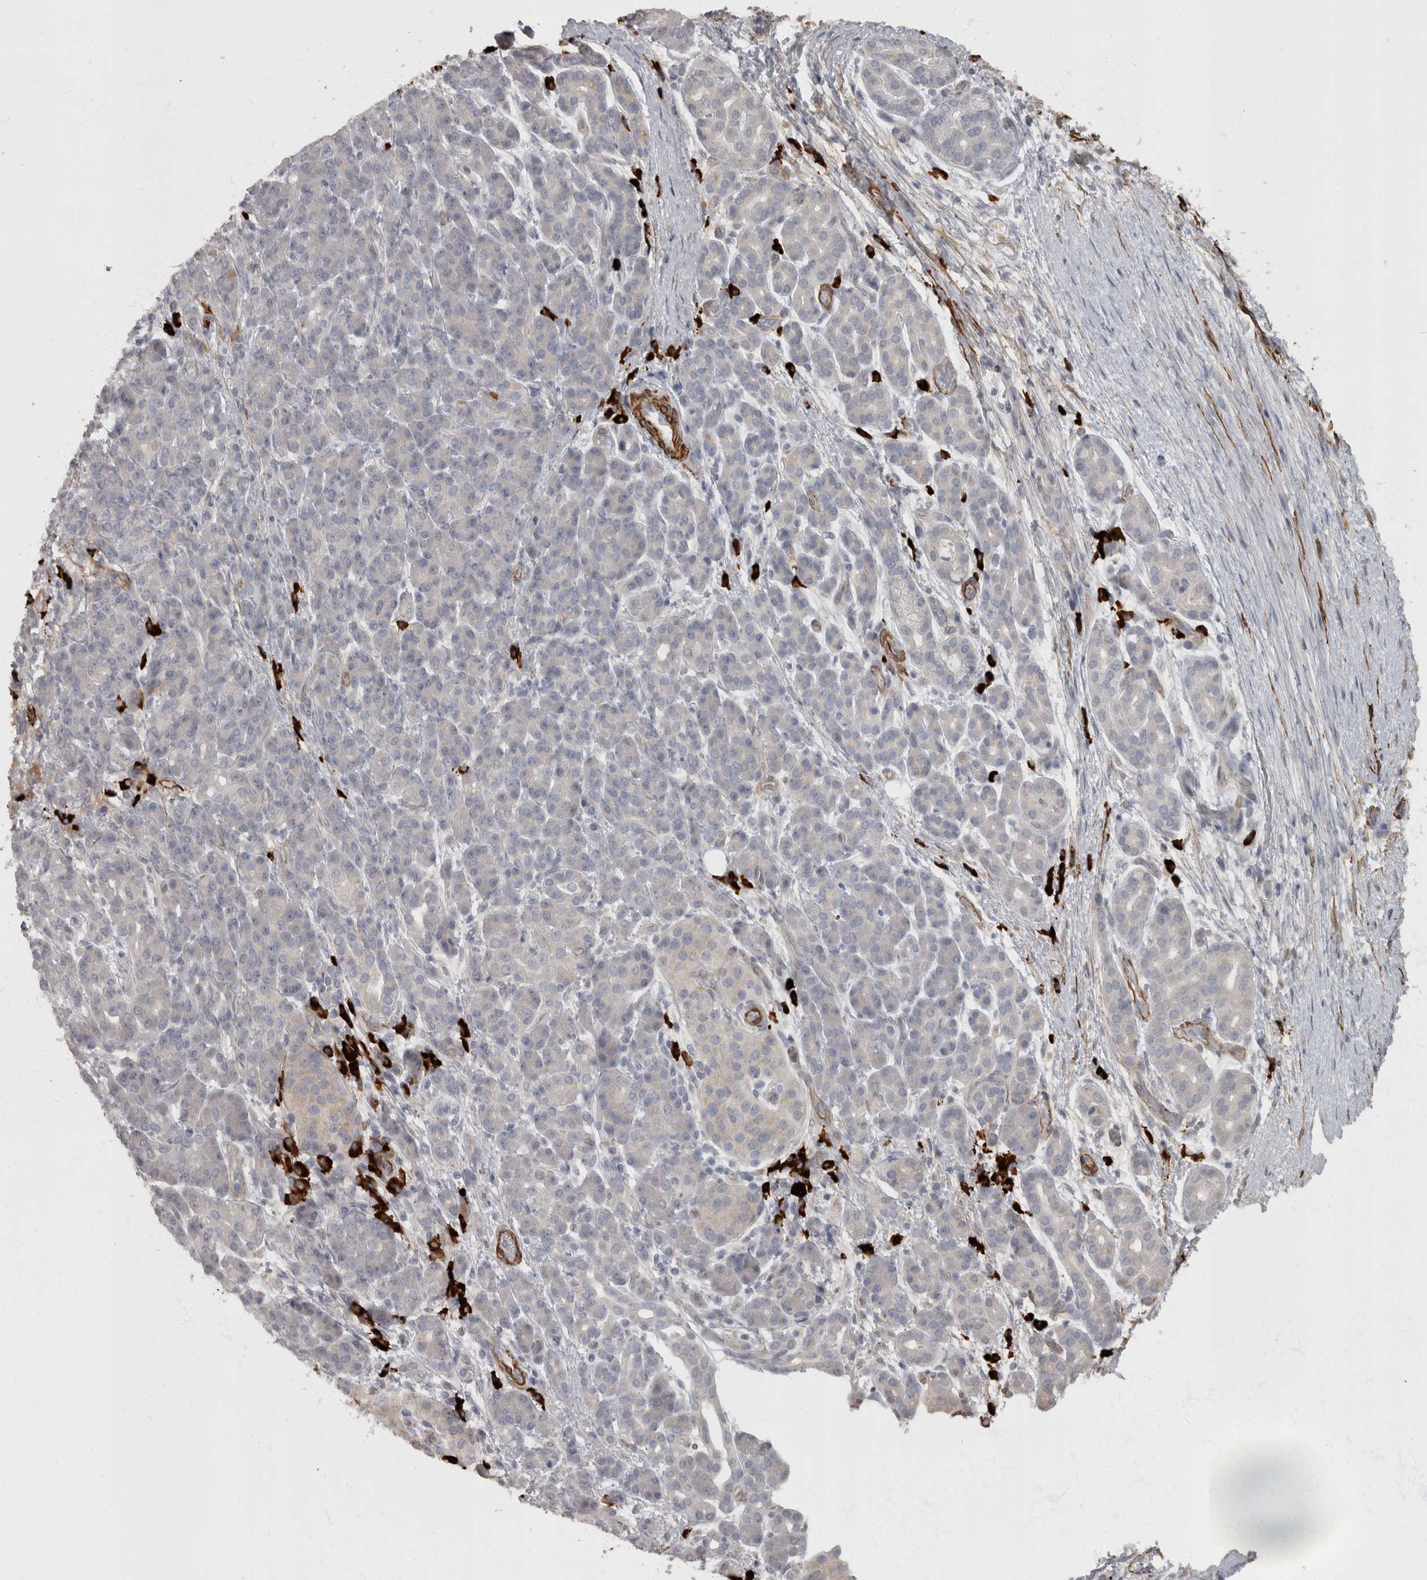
{"staining": {"intensity": "negative", "quantity": "none", "location": "none"}, "tissue": "pancreatic cancer", "cell_type": "Tumor cells", "image_type": "cancer", "snomed": [{"axis": "morphology", "description": "Adenocarcinoma, NOS"}, {"axis": "topography", "description": "Pancreas"}], "caption": "The immunohistochemistry (IHC) histopathology image has no significant positivity in tumor cells of pancreatic cancer (adenocarcinoma) tissue.", "gene": "MASTL", "patient": {"sex": "male", "age": 72}}